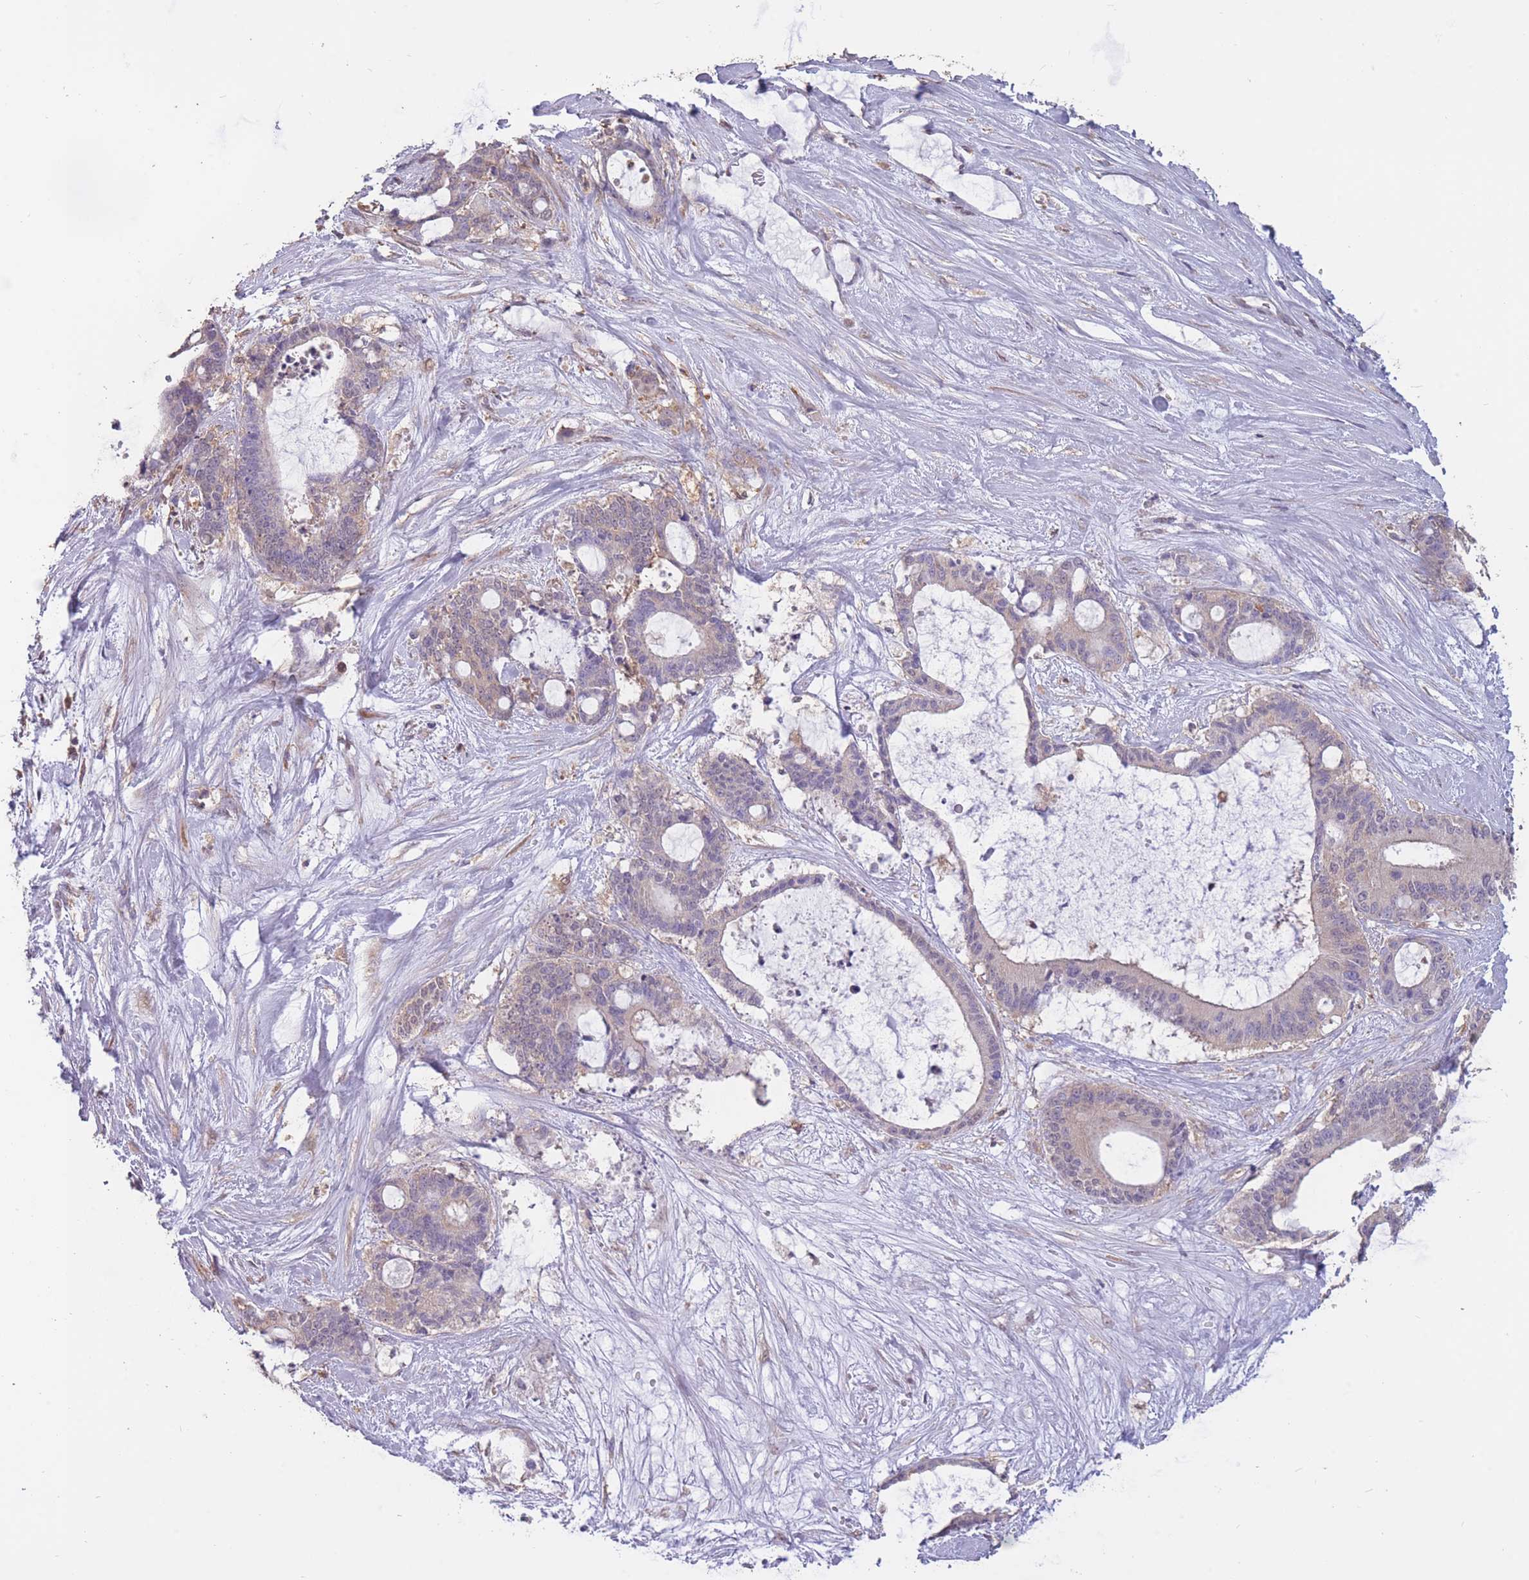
{"staining": {"intensity": "weak", "quantity": "<25%", "location": "cytoplasmic/membranous"}, "tissue": "liver cancer", "cell_type": "Tumor cells", "image_type": "cancer", "snomed": [{"axis": "morphology", "description": "Normal tissue, NOS"}, {"axis": "morphology", "description": "Cholangiocarcinoma"}, {"axis": "topography", "description": "Liver"}, {"axis": "topography", "description": "Peripheral nerve tissue"}], "caption": "Protein analysis of liver cholangiocarcinoma reveals no significant positivity in tumor cells.", "gene": "GMIP", "patient": {"sex": "female", "age": 73}}